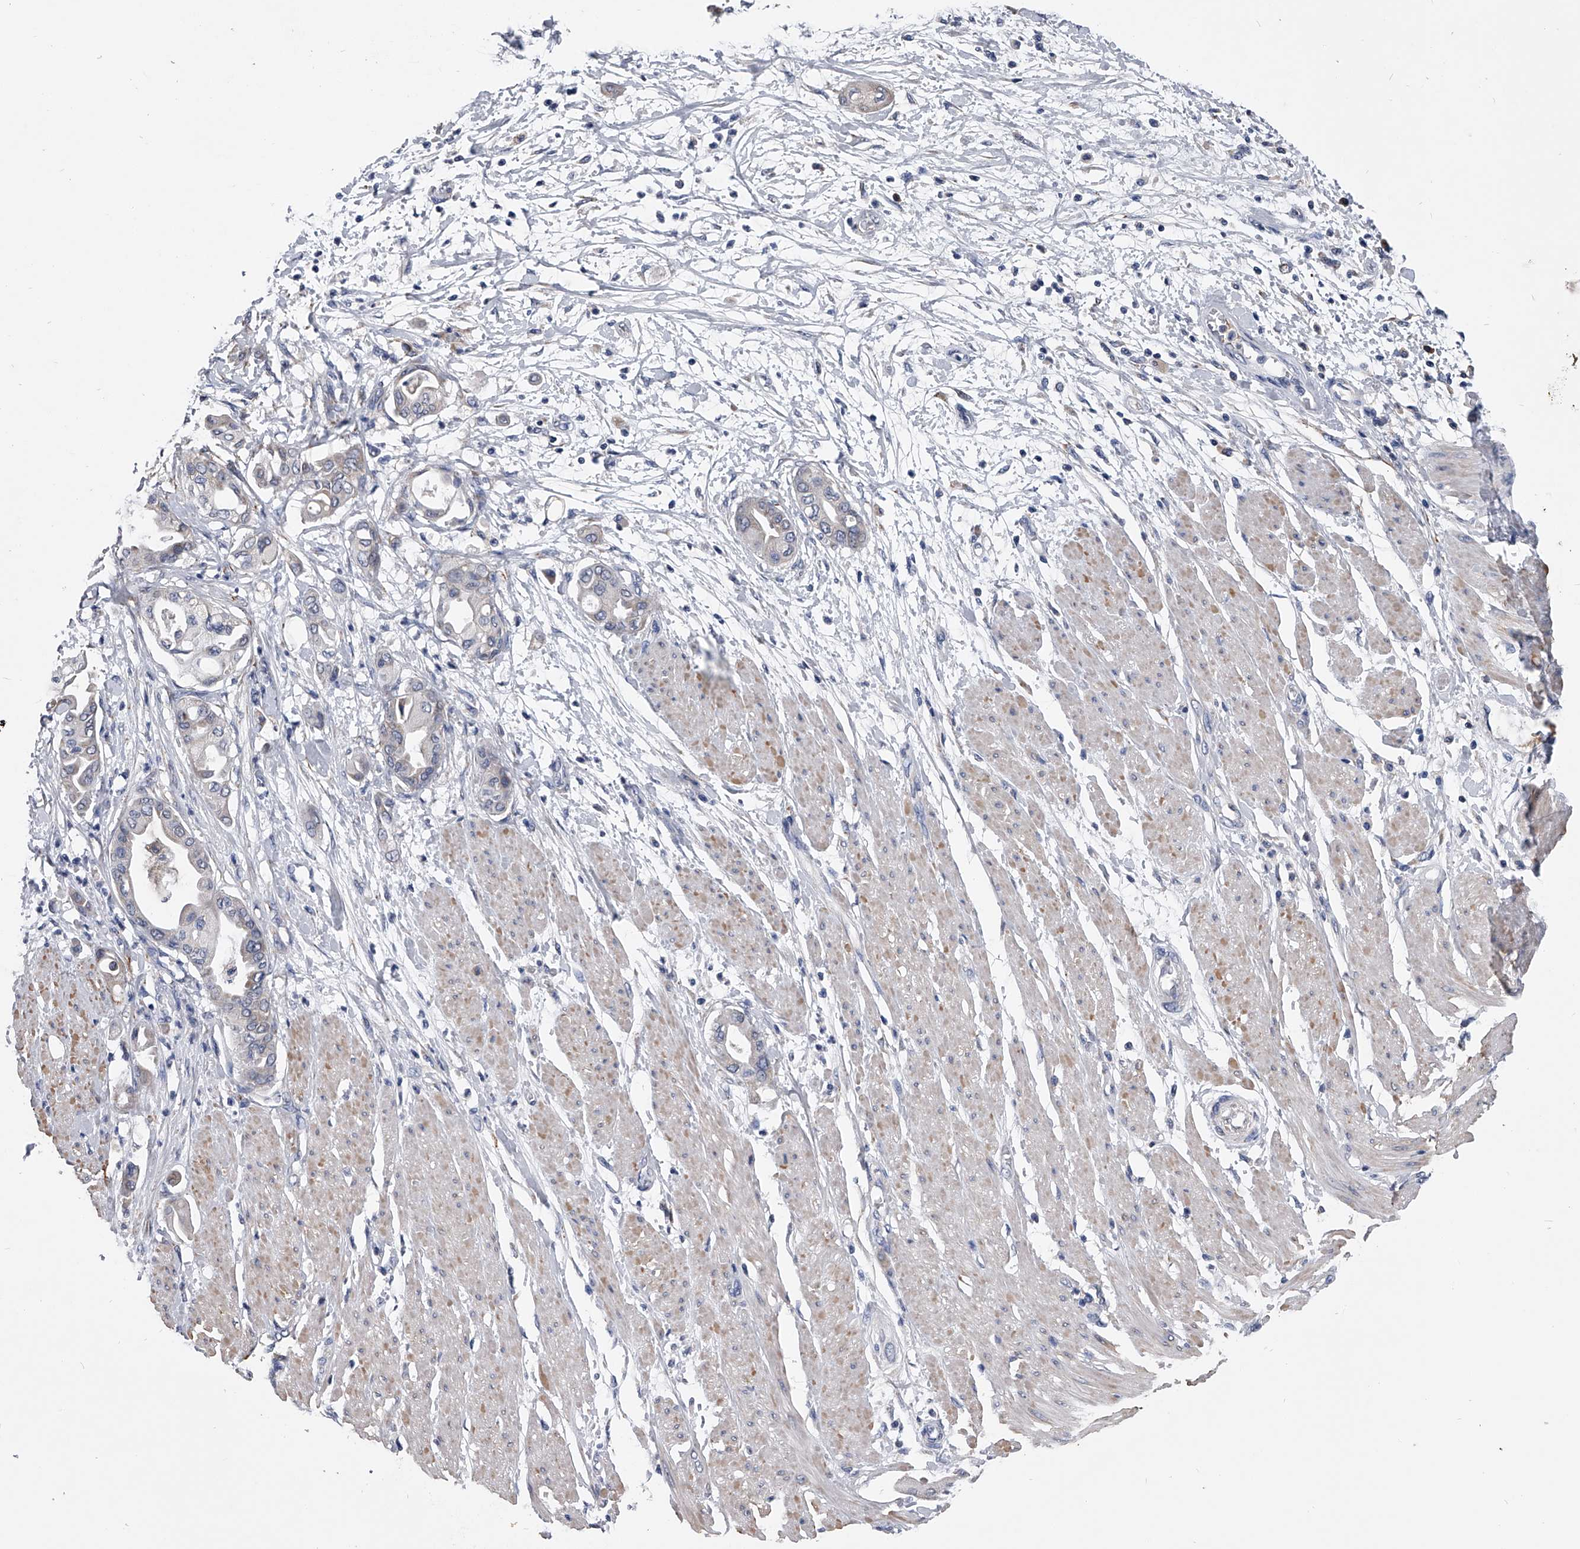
{"staining": {"intensity": "negative", "quantity": "none", "location": "none"}, "tissue": "pancreatic cancer", "cell_type": "Tumor cells", "image_type": "cancer", "snomed": [{"axis": "morphology", "description": "Adenocarcinoma, NOS"}, {"axis": "morphology", "description": "Adenocarcinoma, metastatic, NOS"}, {"axis": "topography", "description": "Lymph node"}, {"axis": "topography", "description": "Pancreas"}, {"axis": "topography", "description": "Duodenum"}], "caption": "High power microscopy image of an immunohistochemistry micrograph of pancreatic cancer (metastatic adenocarcinoma), revealing no significant expression in tumor cells.", "gene": "OAT", "patient": {"sex": "female", "age": 64}}